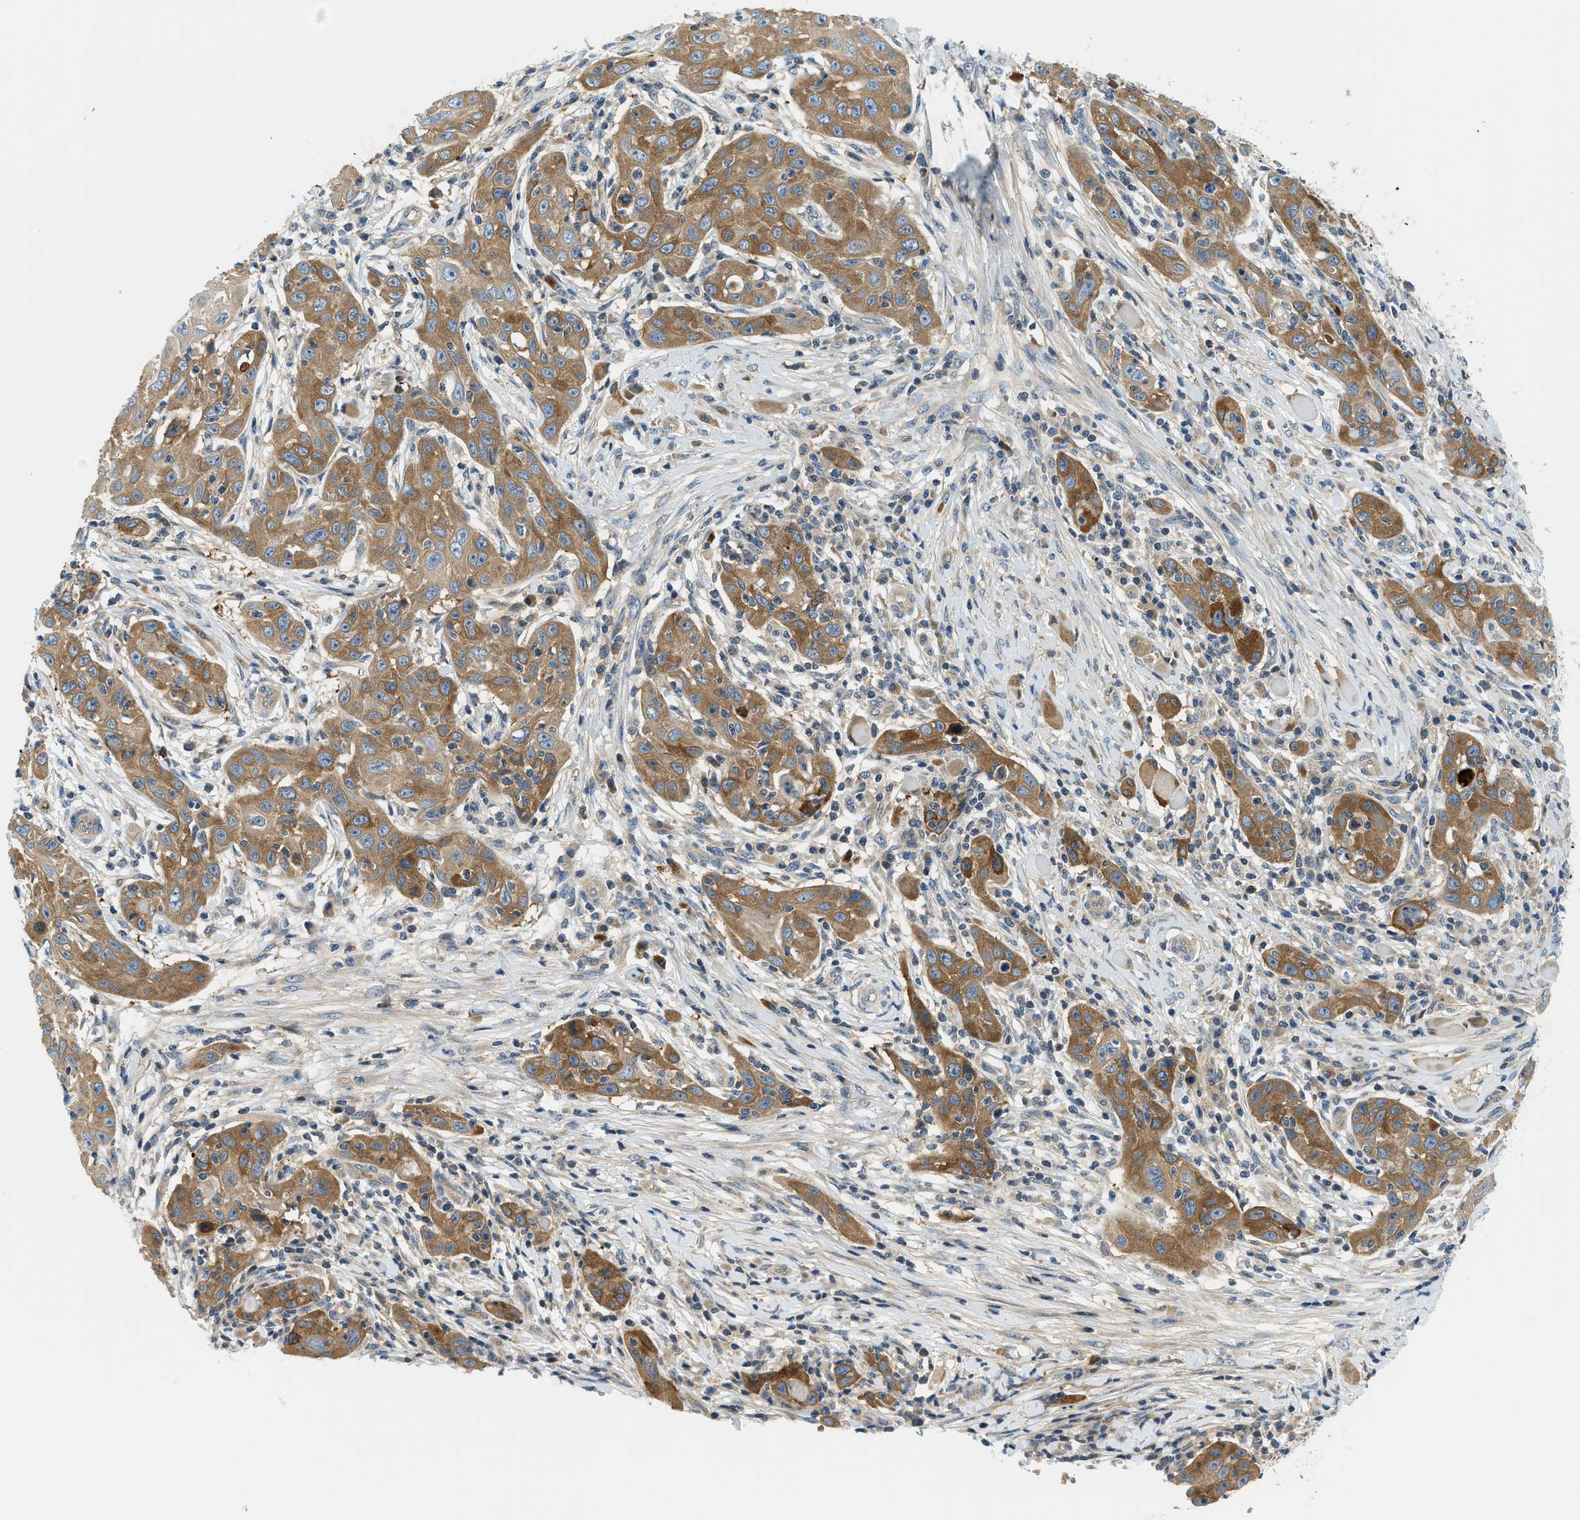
{"staining": {"intensity": "moderate", "quantity": ">75%", "location": "cytoplasmic/membranous"}, "tissue": "skin cancer", "cell_type": "Tumor cells", "image_type": "cancer", "snomed": [{"axis": "morphology", "description": "Squamous cell carcinoma, NOS"}, {"axis": "topography", "description": "Skin"}], "caption": "Human skin cancer (squamous cell carcinoma) stained with a protein marker exhibits moderate staining in tumor cells.", "gene": "KCNK1", "patient": {"sex": "female", "age": 88}}